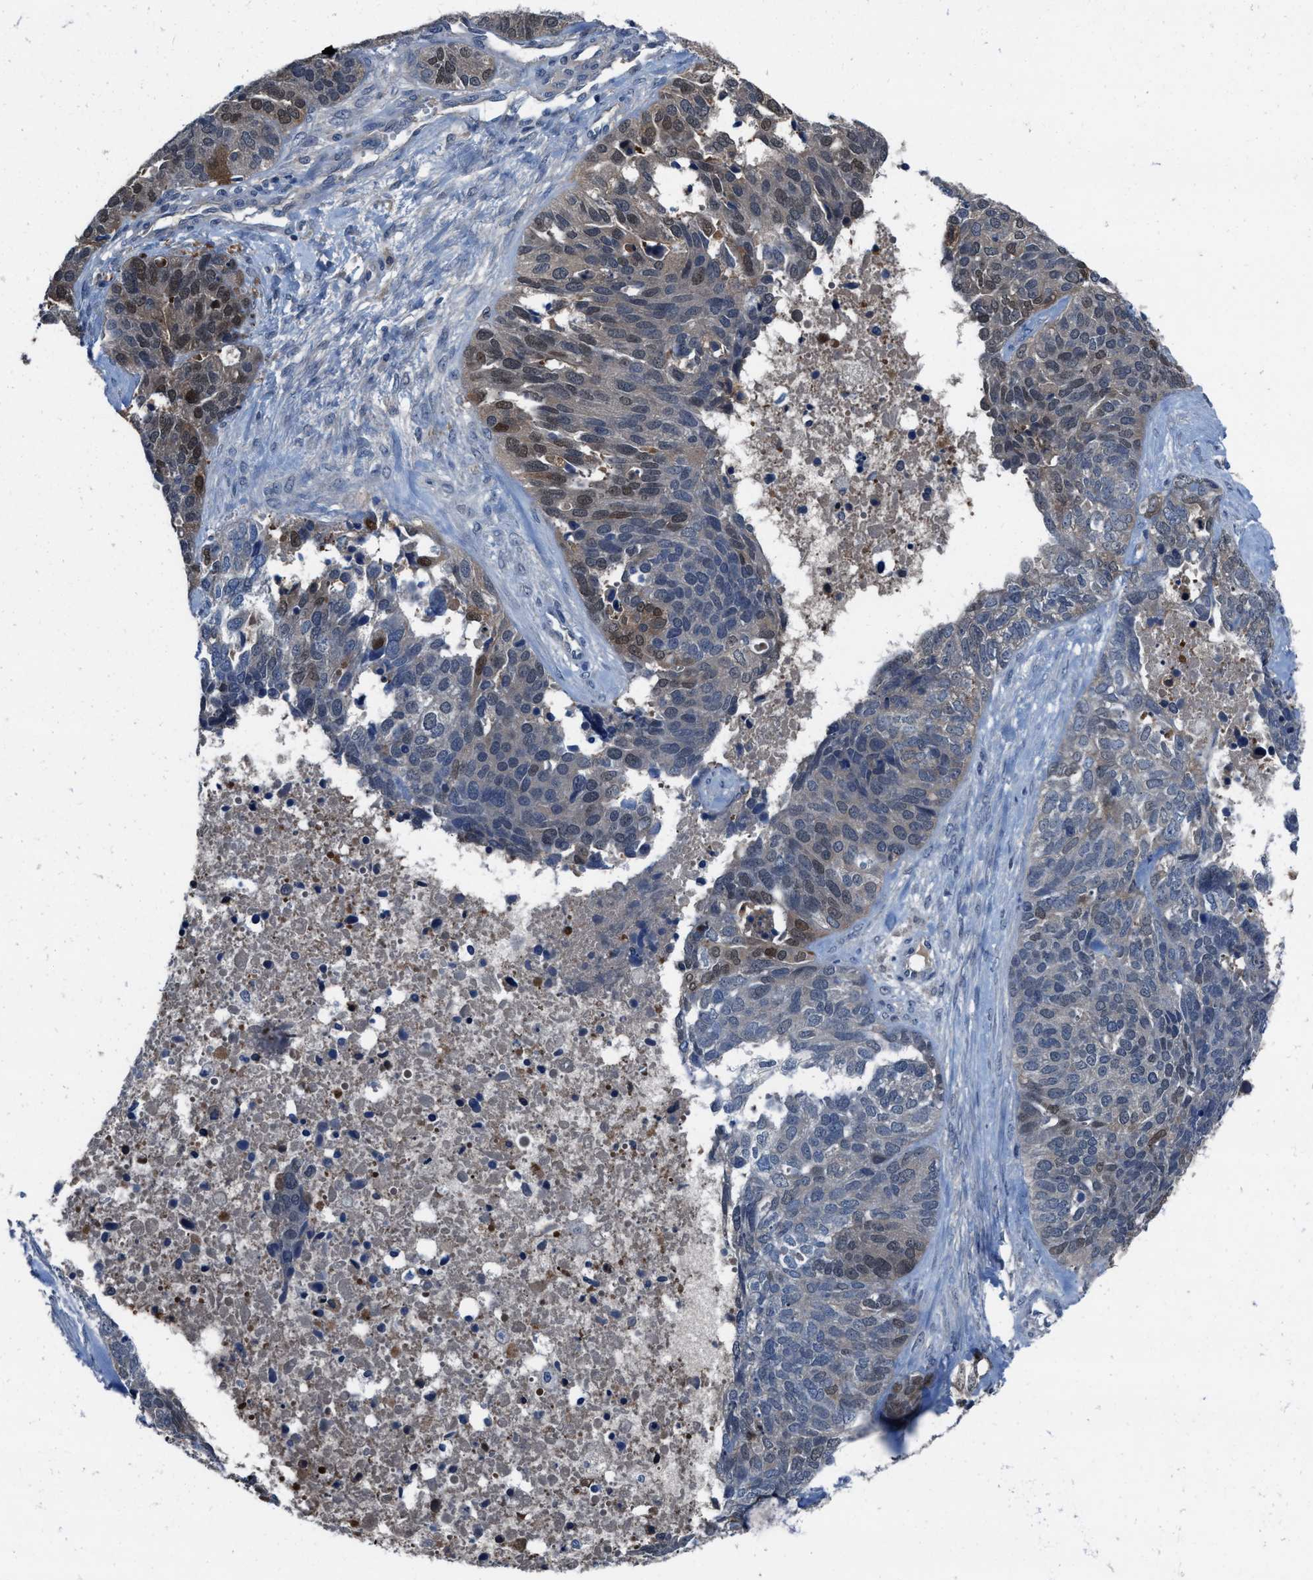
{"staining": {"intensity": "moderate", "quantity": "<25%", "location": "cytoplasmic/membranous,nuclear"}, "tissue": "ovarian cancer", "cell_type": "Tumor cells", "image_type": "cancer", "snomed": [{"axis": "morphology", "description": "Cystadenocarcinoma, serous, NOS"}, {"axis": "topography", "description": "Ovary"}], "caption": "Tumor cells demonstrate moderate cytoplasmic/membranous and nuclear positivity in about <25% of cells in serous cystadenocarcinoma (ovarian).", "gene": "NUDT5", "patient": {"sex": "female", "age": 44}}